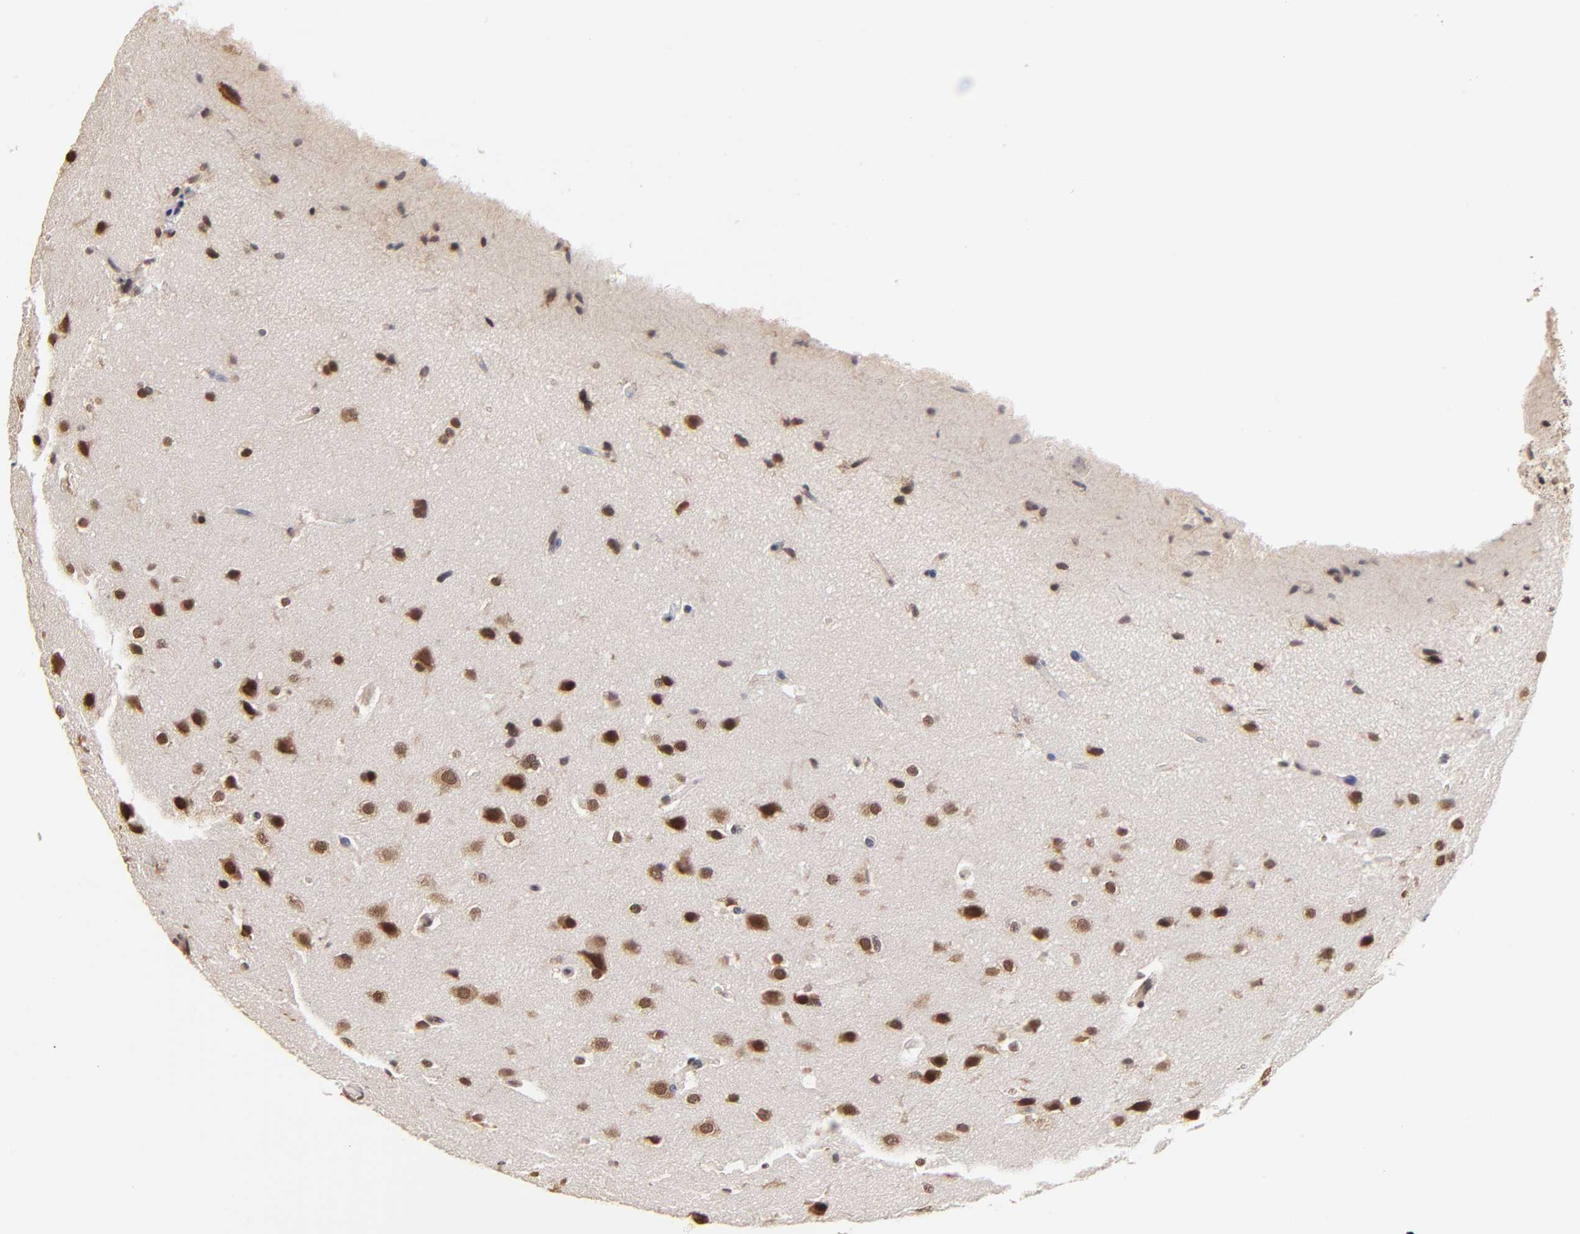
{"staining": {"intensity": "strong", "quantity": ">75%", "location": "nuclear"}, "tissue": "glioma", "cell_type": "Tumor cells", "image_type": "cancer", "snomed": [{"axis": "morphology", "description": "Glioma, malignant, Low grade"}, {"axis": "topography", "description": "Cerebral cortex"}], "caption": "Malignant low-grade glioma was stained to show a protein in brown. There is high levels of strong nuclear expression in approximately >75% of tumor cells.", "gene": "BRPF1", "patient": {"sex": "female", "age": 47}}